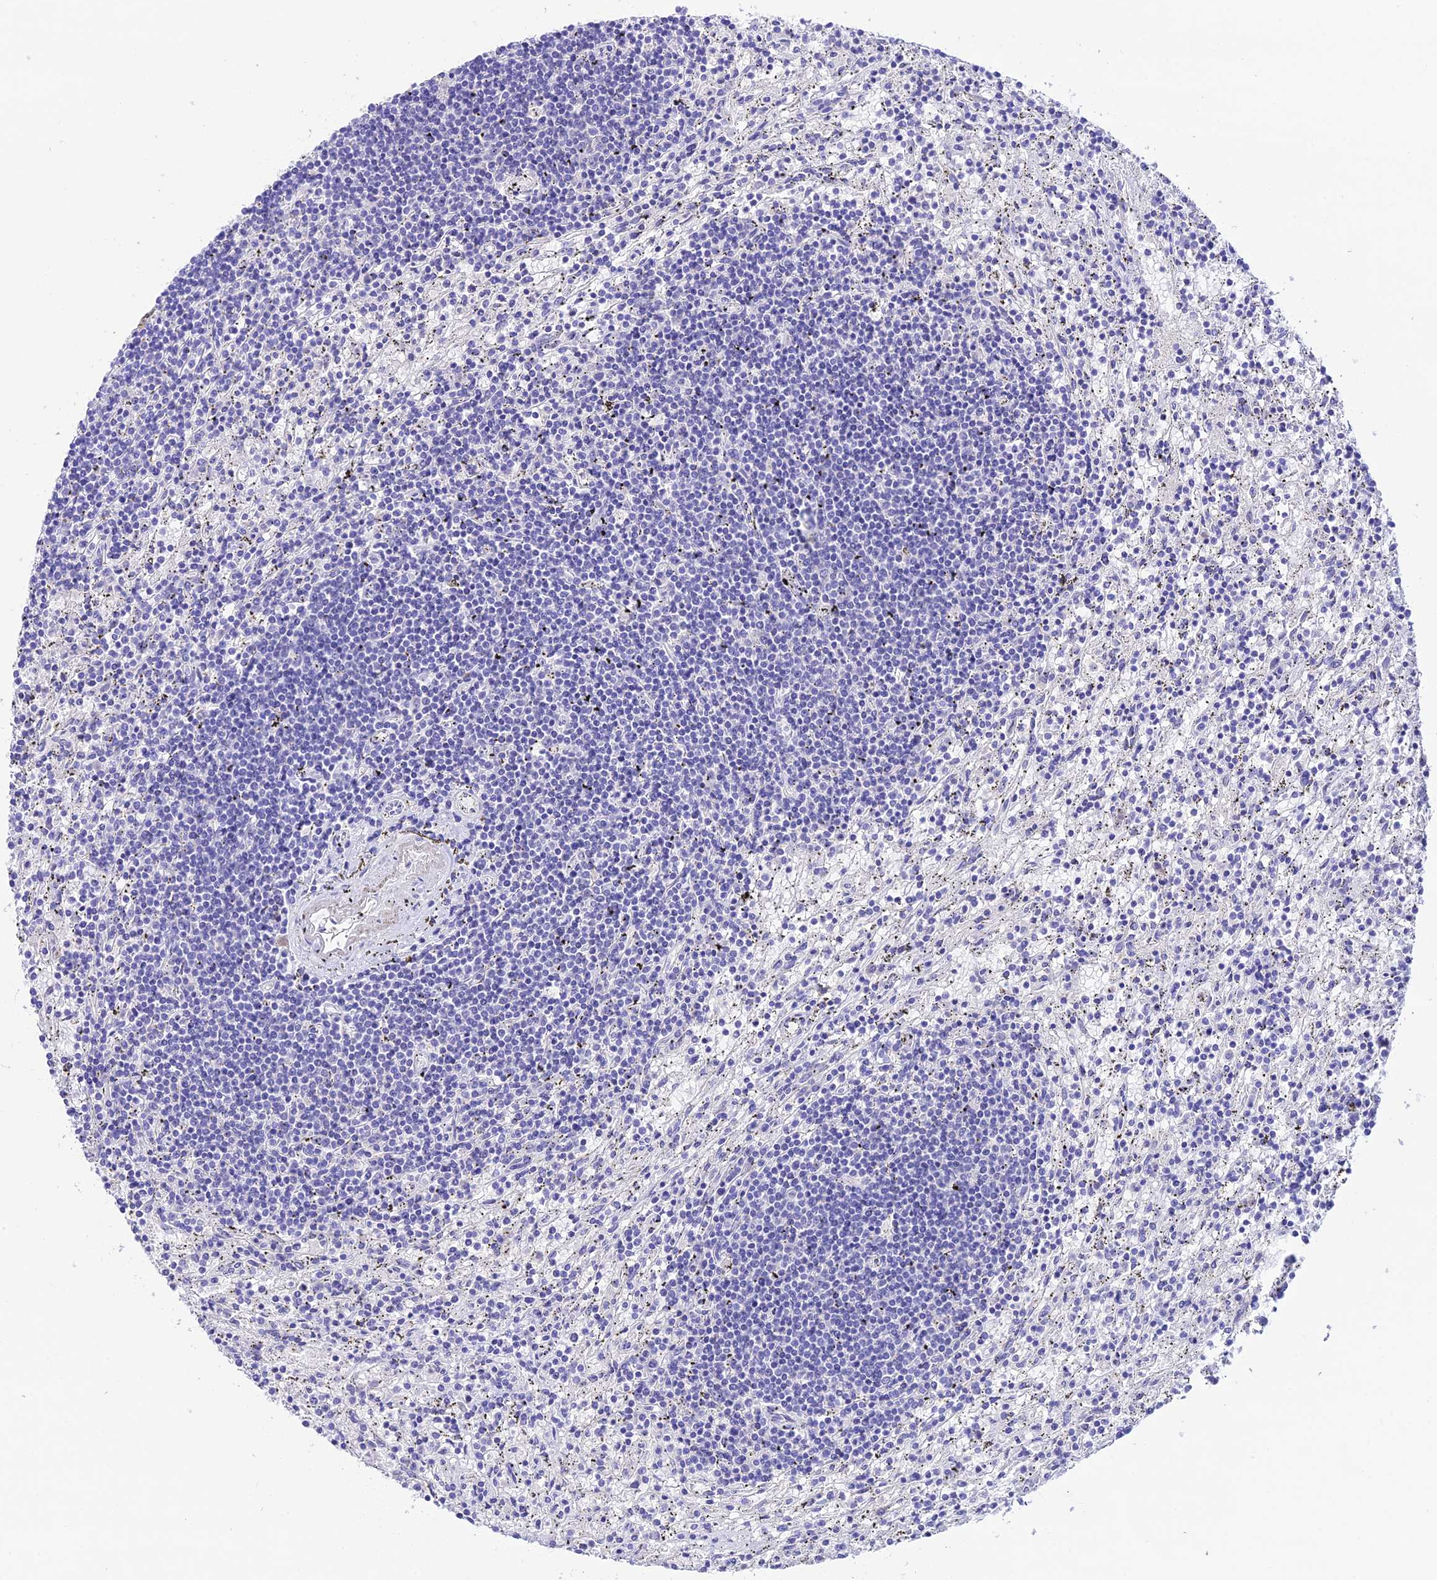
{"staining": {"intensity": "negative", "quantity": "none", "location": "none"}, "tissue": "lymphoma", "cell_type": "Tumor cells", "image_type": "cancer", "snomed": [{"axis": "morphology", "description": "Malignant lymphoma, non-Hodgkin's type, Low grade"}, {"axis": "topography", "description": "Spleen"}], "caption": "Tumor cells show no significant positivity in low-grade malignant lymphoma, non-Hodgkin's type.", "gene": "NLRP6", "patient": {"sex": "male", "age": 76}}